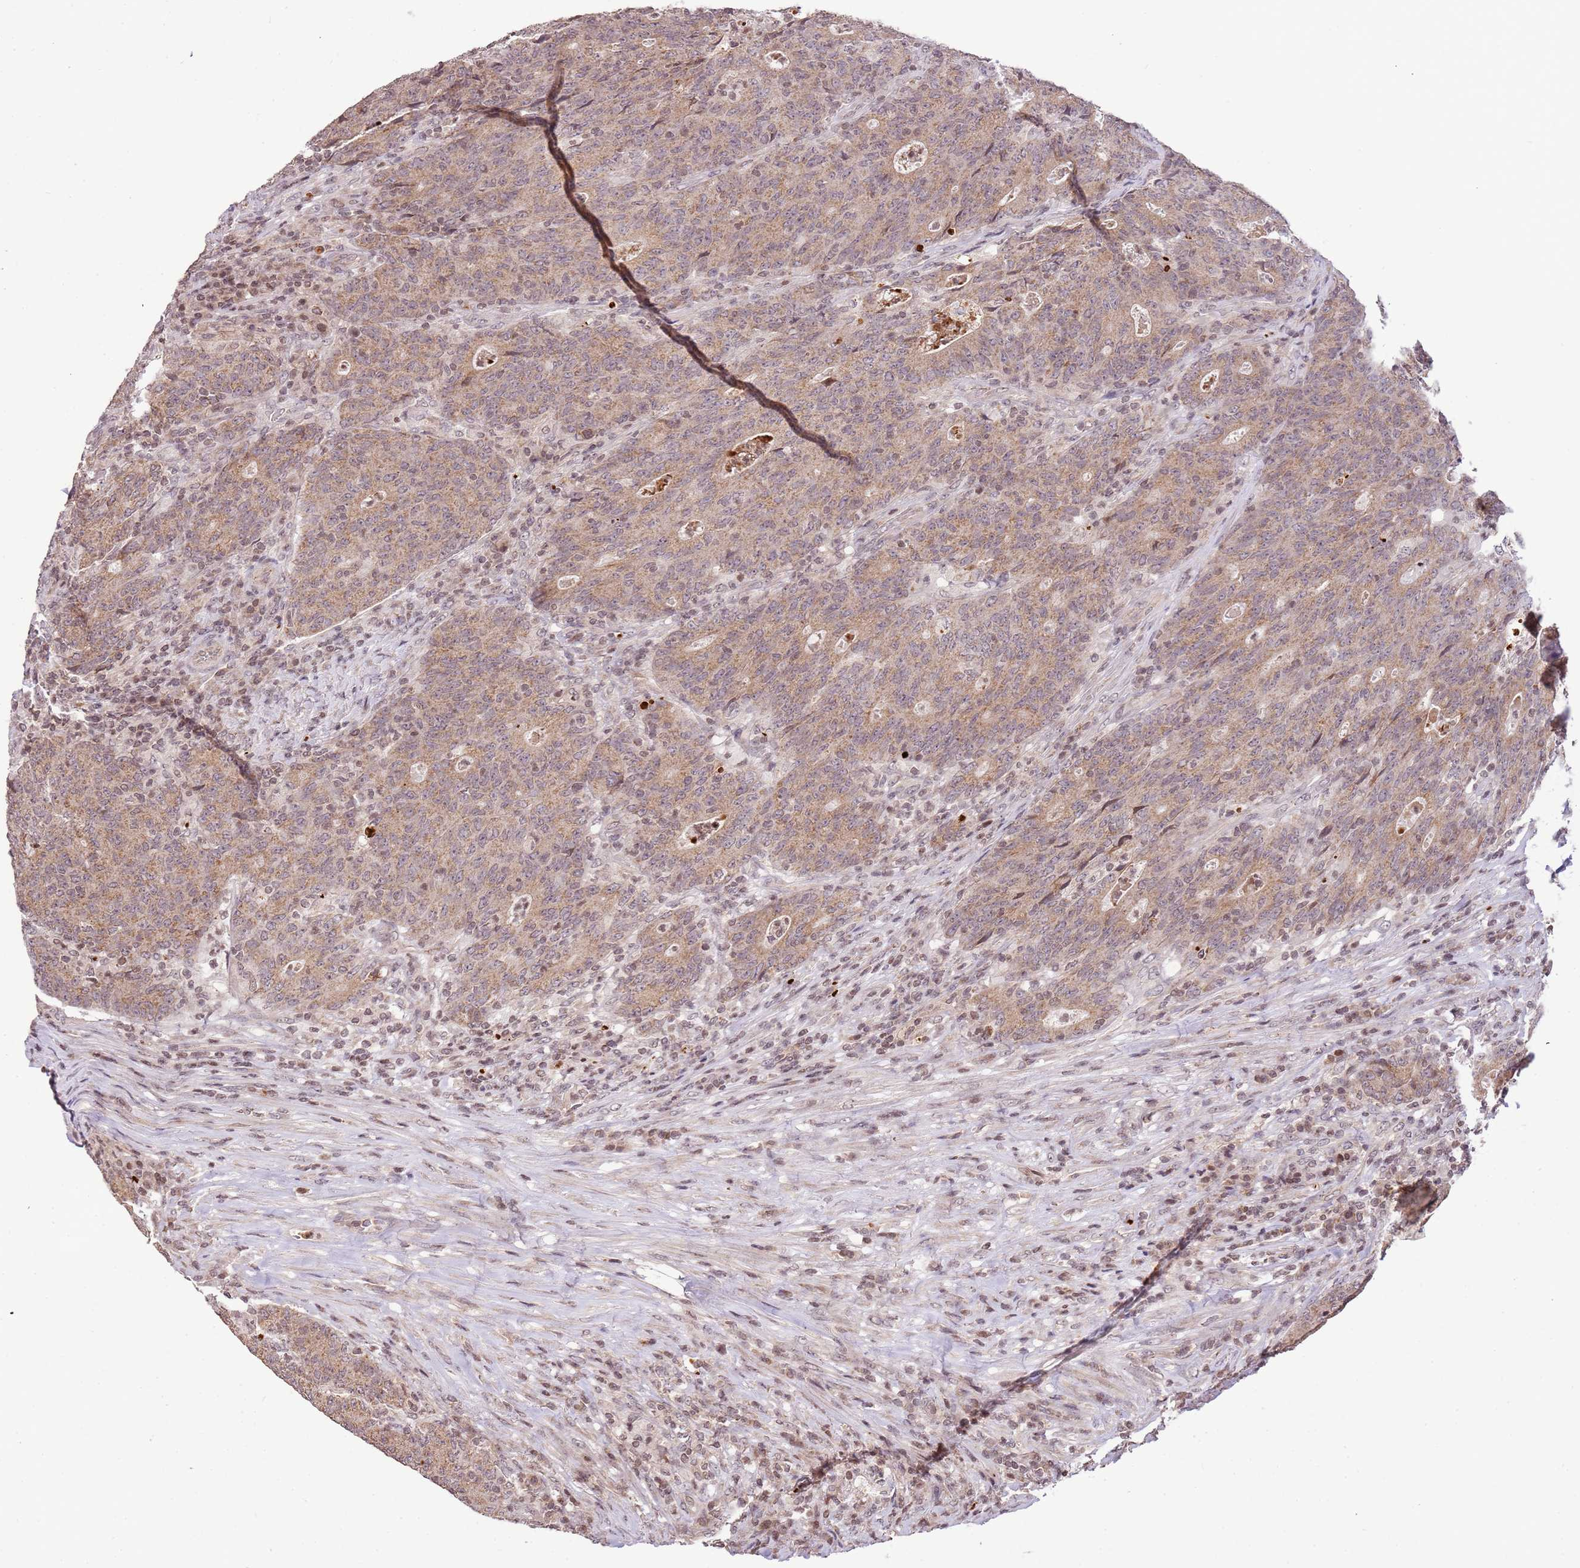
{"staining": {"intensity": "weak", "quantity": ">75%", "location": "cytoplasmic/membranous,nuclear"}, "tissue": "colorectal cancer", "cell_type": "Tumor cells", "image_type": "cancer", "snomed": [{"axis": "morphology", "description": "Adenocarcinoma, NOS"}, {"axis": "topography", "description": "Colon"}], "caption": "A low amount of weak cytoplasmic/membranous and nuclear expression is present in about >75% of tumor cells in colorectal cancer tissue.", "gene": "SAMSN1", "patient": {"sex": "female", "age": 75}}